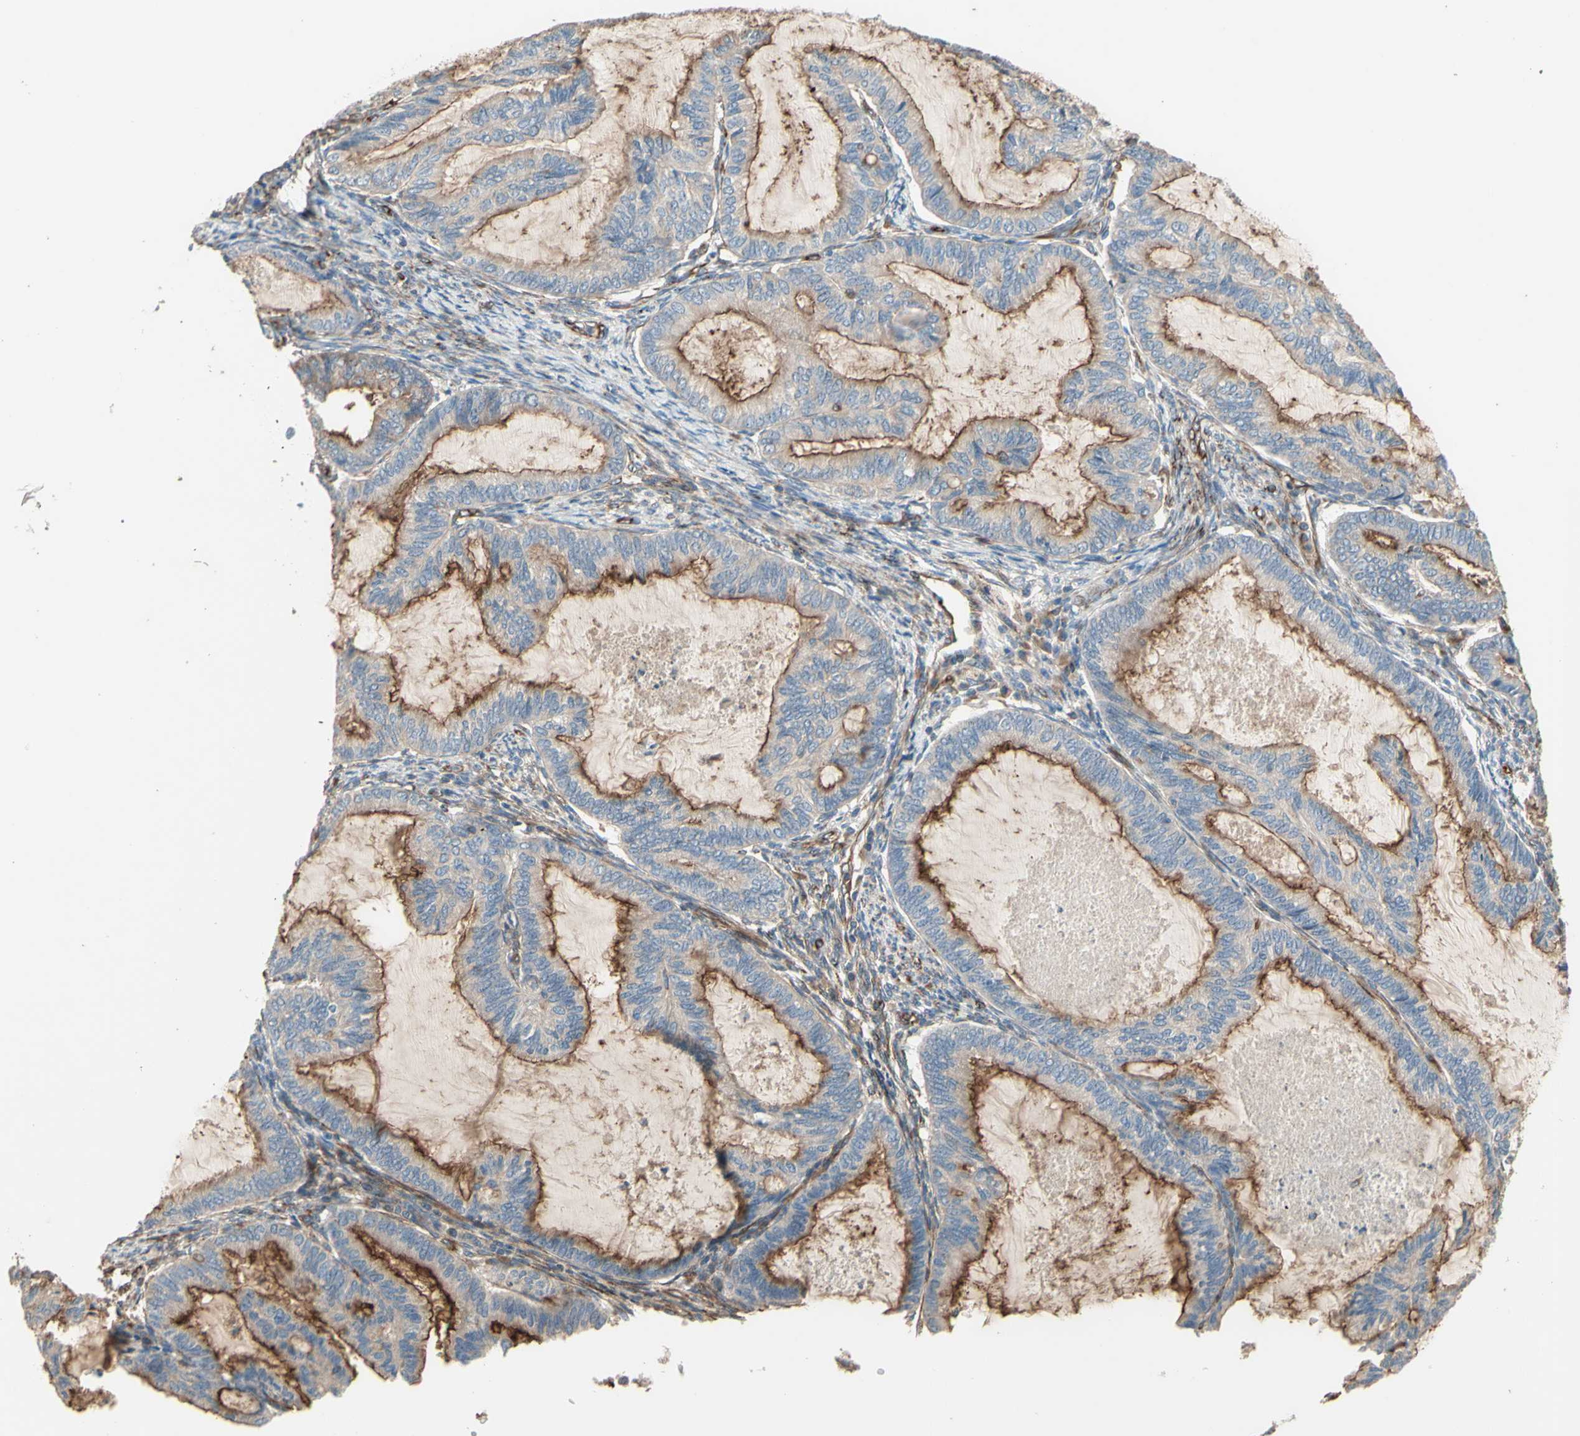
{"staining": {"intensity": "moderate", "quantity": ">75%", "location": "cytoplasmic/membranous"}, "tissue": "cervical cancer", "cell_type": "Tumor cells", "image_type": "cancer", "snomed": [{"axis": "morphology", "description": "Normal tissue, NOS"}, {"axis": "morphology", "description": "Adenocarcinoma, NOS"}, {"axis": "topography", "description": "Cervix"}, {"axis": "topography", "description": "Endometrium"}], "caption": "DAB (3,3'-diaminobenzidine) immunohistochemical staining of adenocarcinoma (cervical) exhibits moderate cytoplasmic/membranous protein positivity in approximately >75% of tumor cells.", "gene": "TRAF2", "patient": {"sex": "female", "age": 86}}